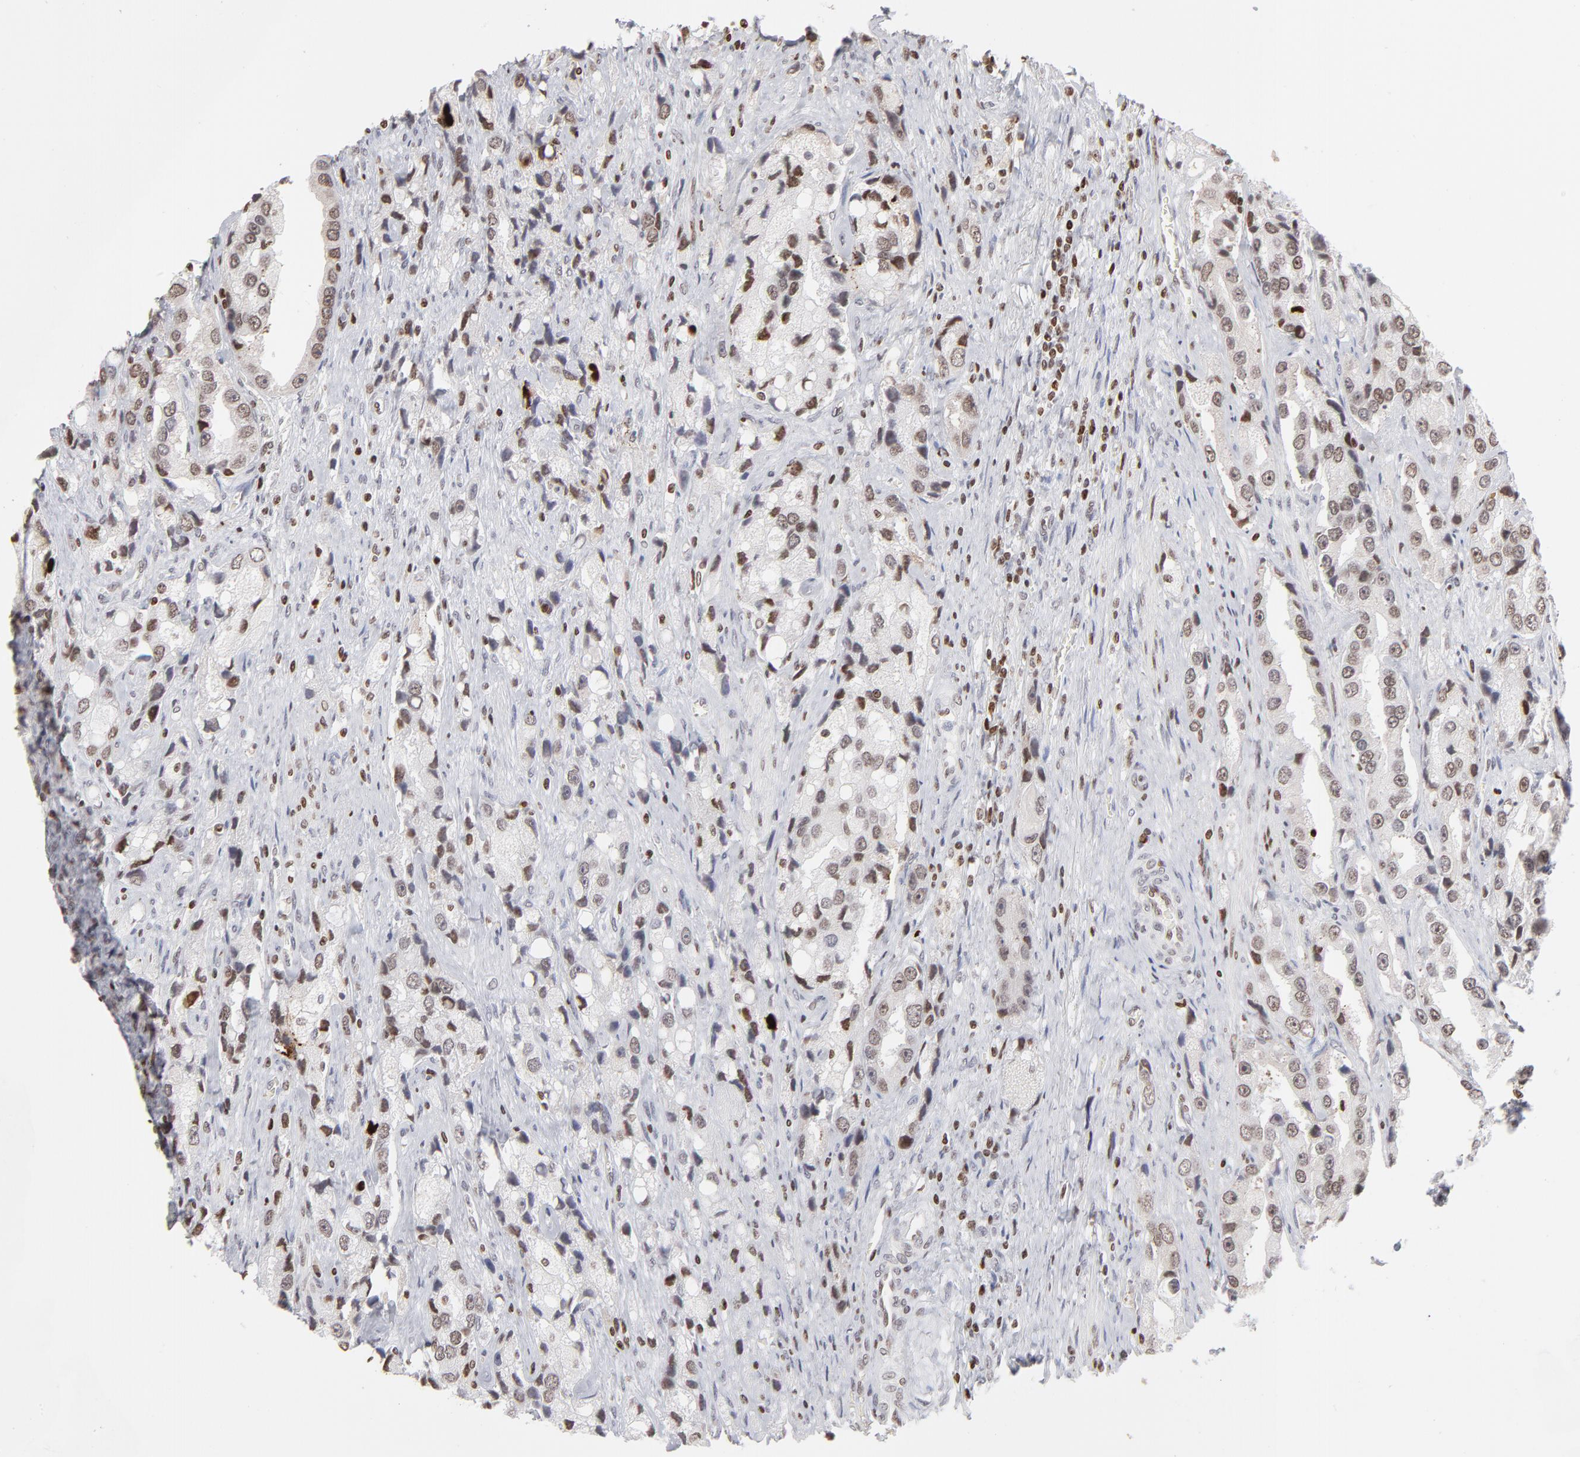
{"staining": {"intensity": "weak", "quantity": "<25%", "location": "nuclear"}, "tissue": "prostate cancer", "cell_type": "Tumor cells", "image_type": "cancer", "snomed": [{"axis": "morphology", "description": "Adenocarcinoma, High grade"}, {"axis": "topography", "description": "Prostate"}], "caption": "Human prostate cancer stained for a protein using IHC demonstrates no staining in tumor cells.", "gene": "PARP1", "patient": {"sex": "male", "age": 63}}